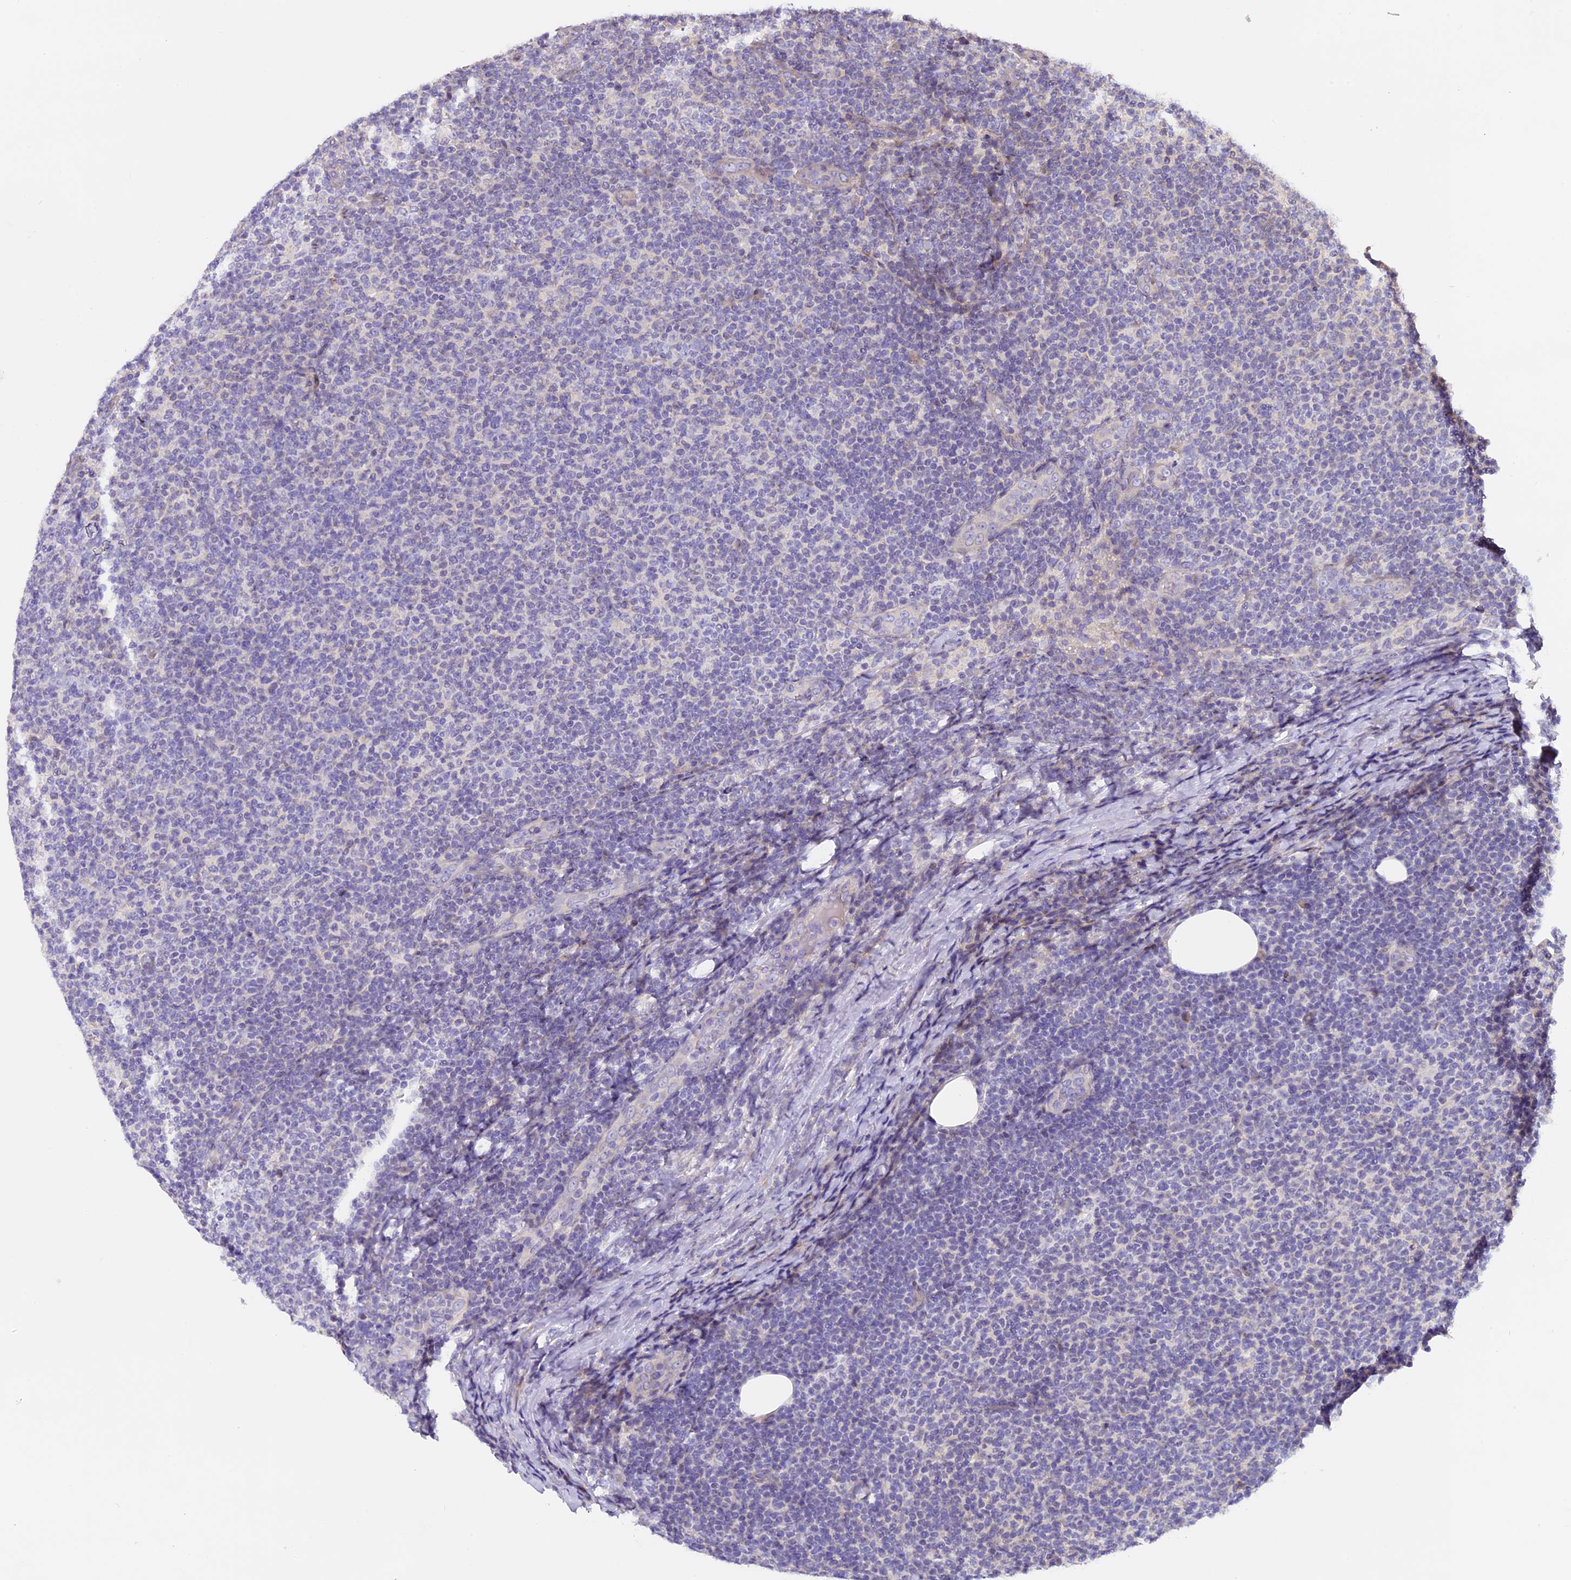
{"staining": {"intensity": "negative", "quantity": "none", "location": "none"}, "tissue": "lymphoma", "cell_type": "Tumor cells", "image_type": "cancer", "snomed": [{"axis": "morphology", "description": "Malignant lymphoma, non-Hodgkin's type, Low grade"}, {"axis": "topography", "description": "Lymph node"}], "caption": "Immunohistochemistry micrograph of human lymphoma stained for a protein (brown), which demonstrates no expression in tumor cells.", "gene": "FAM98C", "patient": {"sex": "male", "age": 66}}